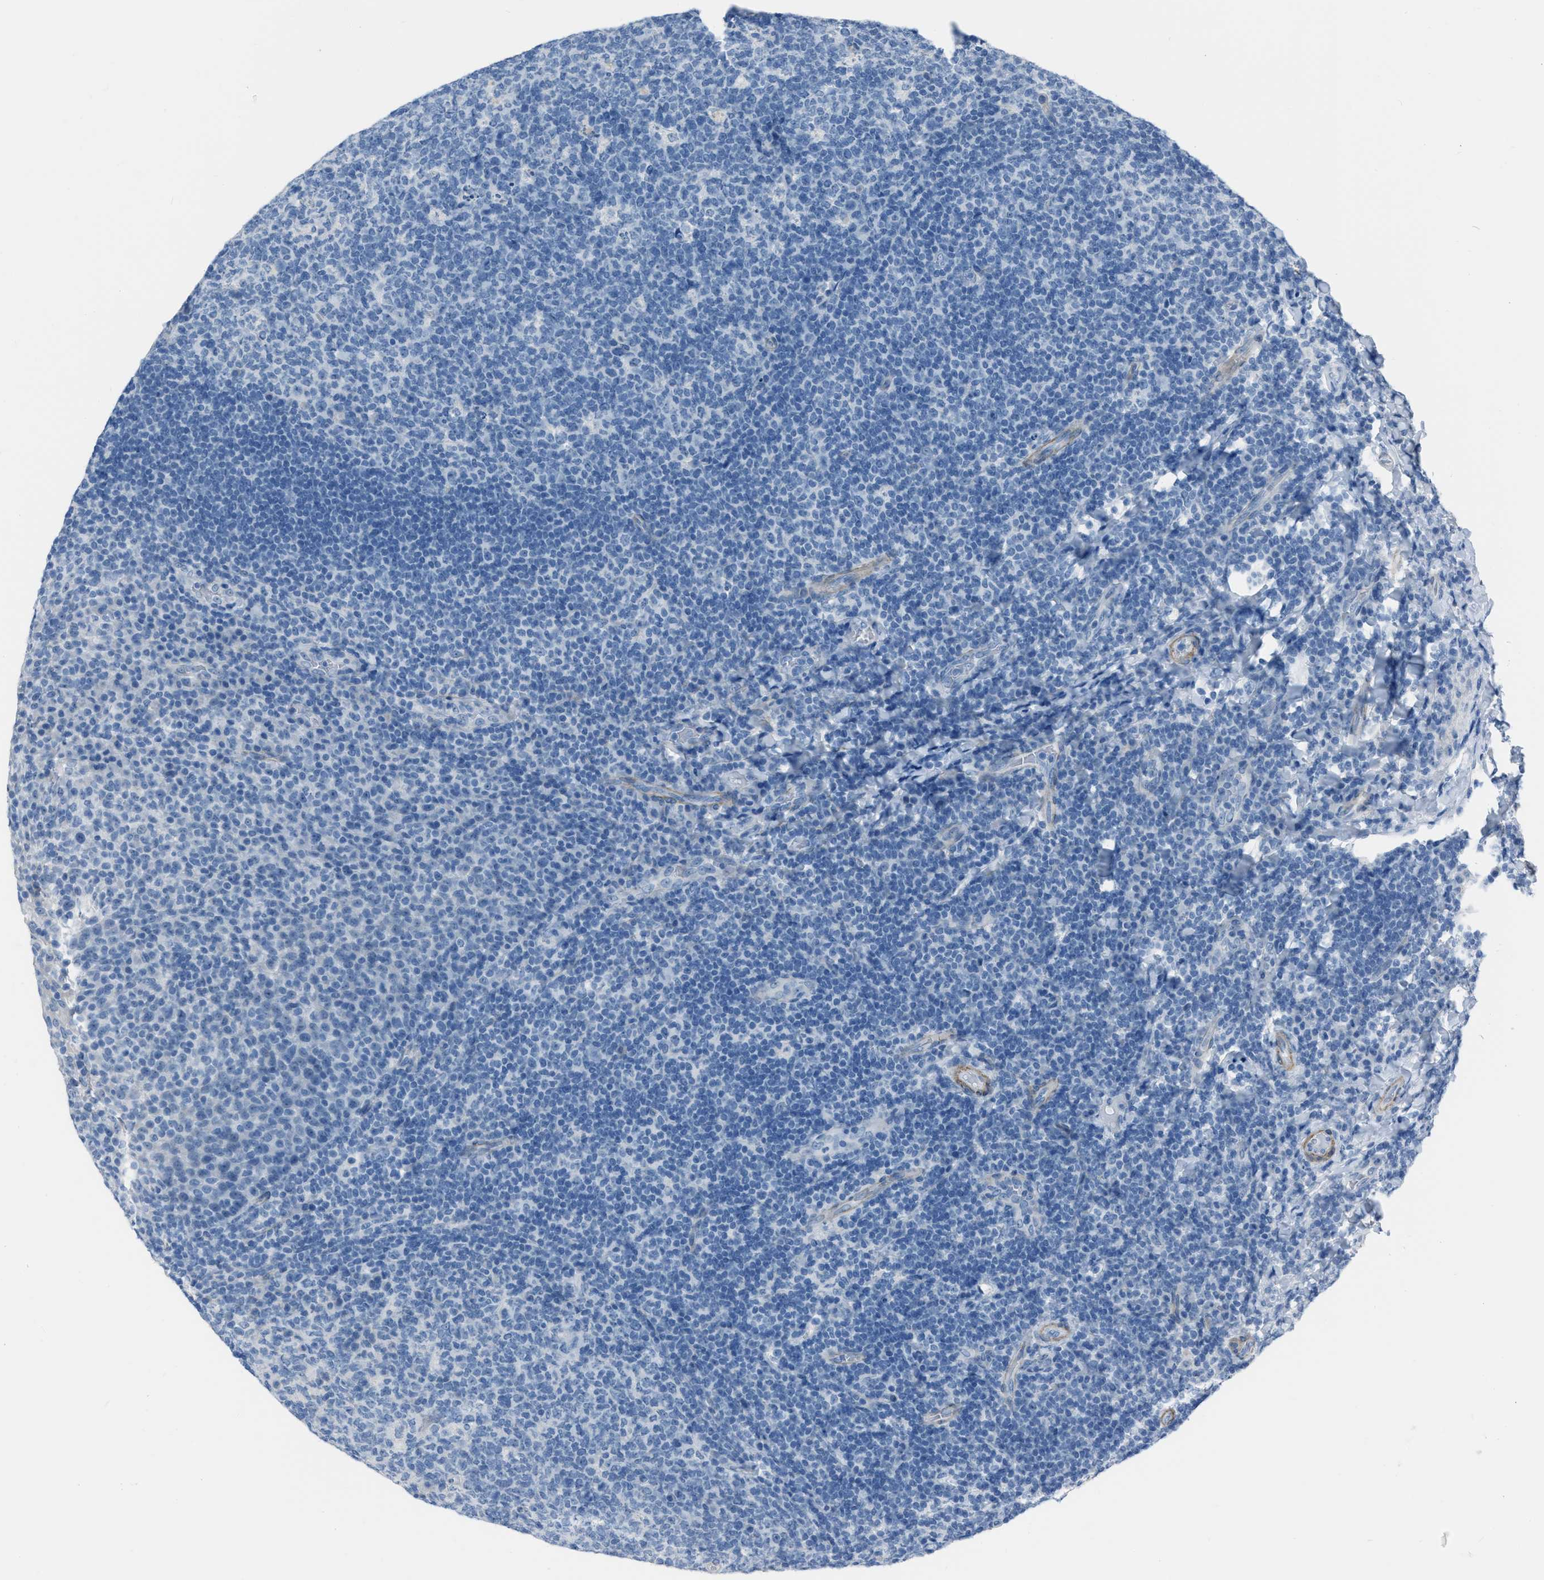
{"staining": {"intensity": "negative", "quantity": "none", "location": "none"}, "tissue": "tonsil", "cell_type": "Germinal center cells", "image_type": "normal", "snomed": [{"axis": "morphology", "description": "Normal tissue, NOS"}, {"axis": "topography", "description": "Tonsil"}], "caption": "Human tonsil stained for a protein using immunohistochemistry demonstrates no staining in germinal center cells.", "gene": "SPATC1L", "patient": {"sex": "male", "age": 17}}